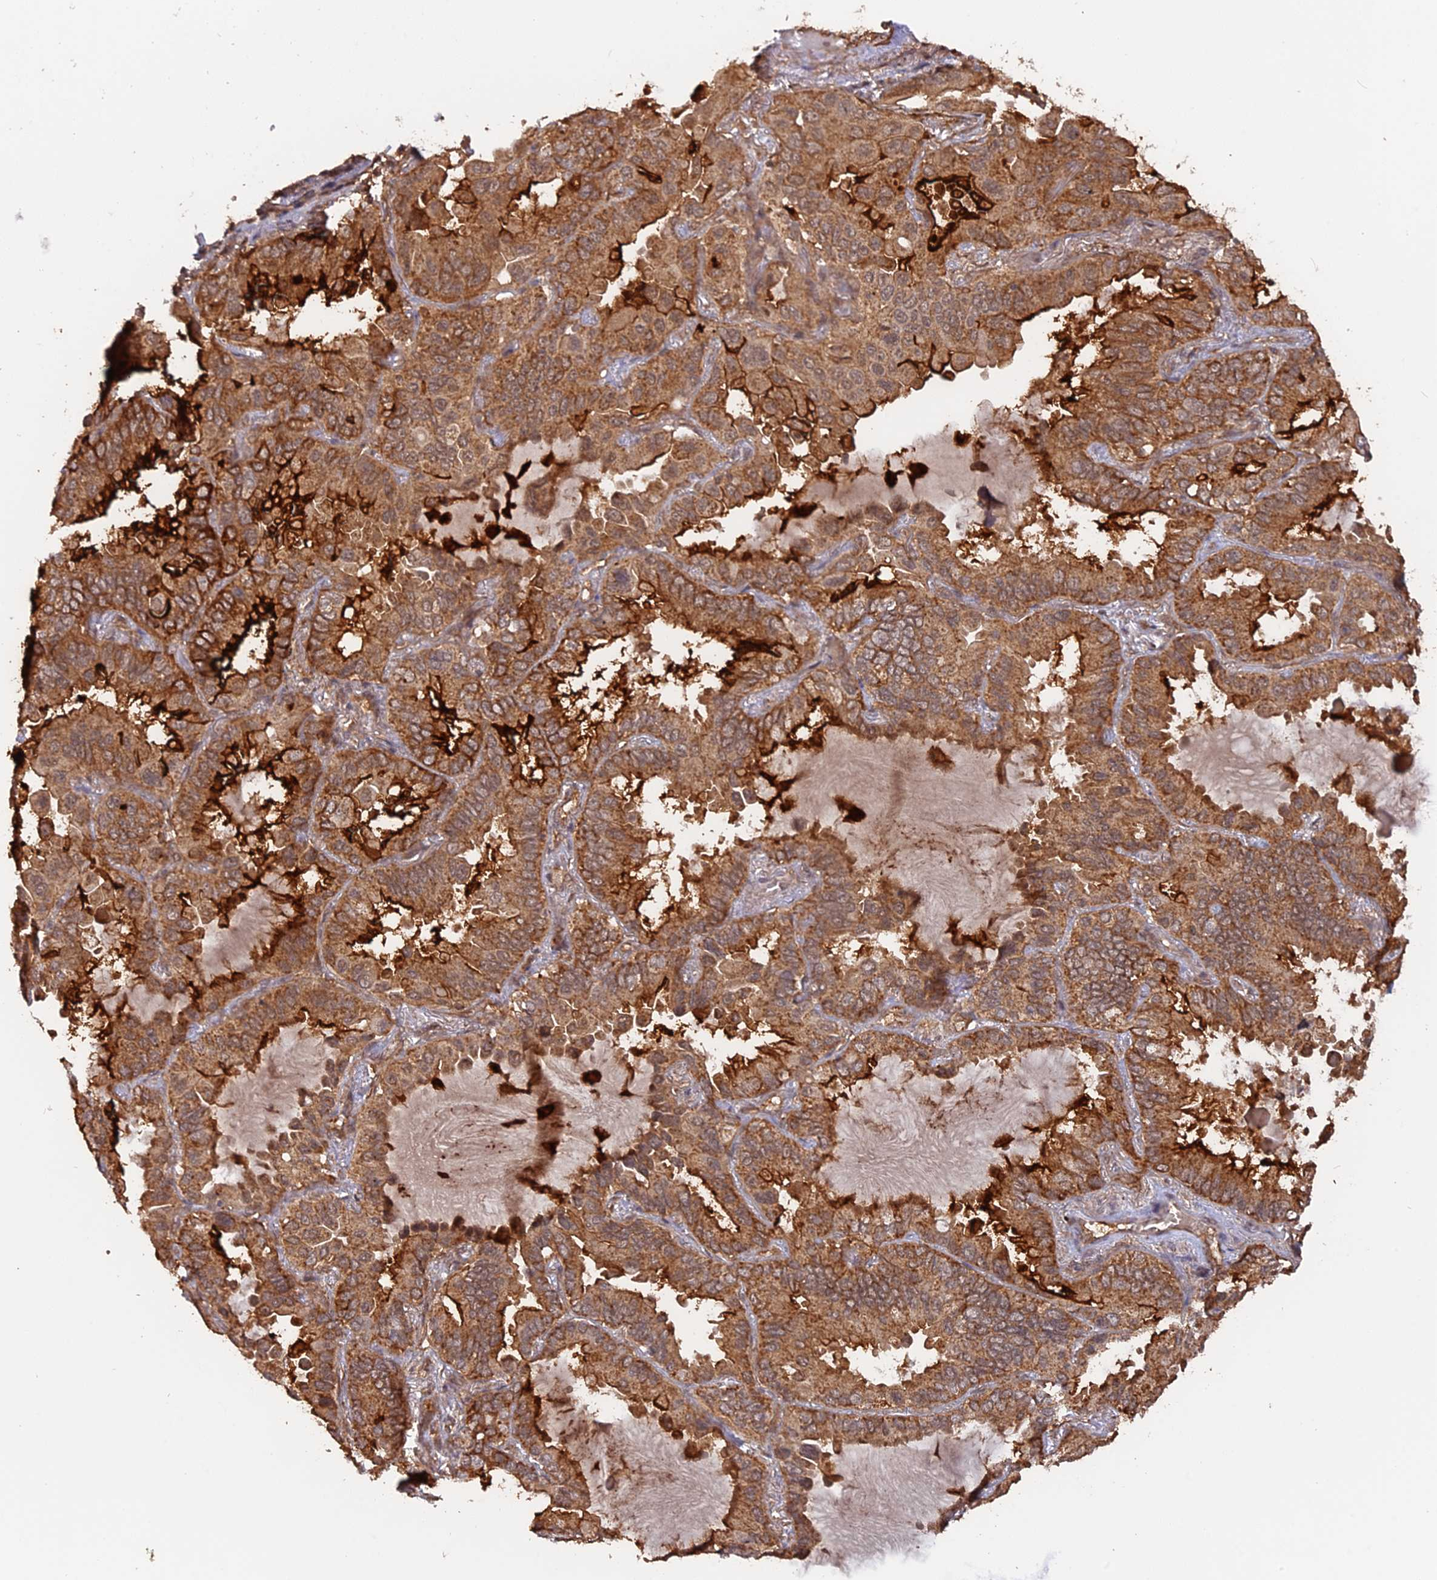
{"staining": {"intensity": "moderate", "quantity": ">75%", "location": "cytoplasmic/membranous"}, "tissue": "lung cancer", "cell_type": "Tumor cells", "image_type": "cancer", "snomed": [{"axis": "morphology", "description": "Adenocarcinoma, NOS"}, {"axis": "topography", "description": "Lung"}], "caption": "Lung adenocarcinoma stained with a protein marker demonstrates moderate staining in tumor cells.", "gene": "CCDC174", "patient": {"sex": "male", "age": 64}}